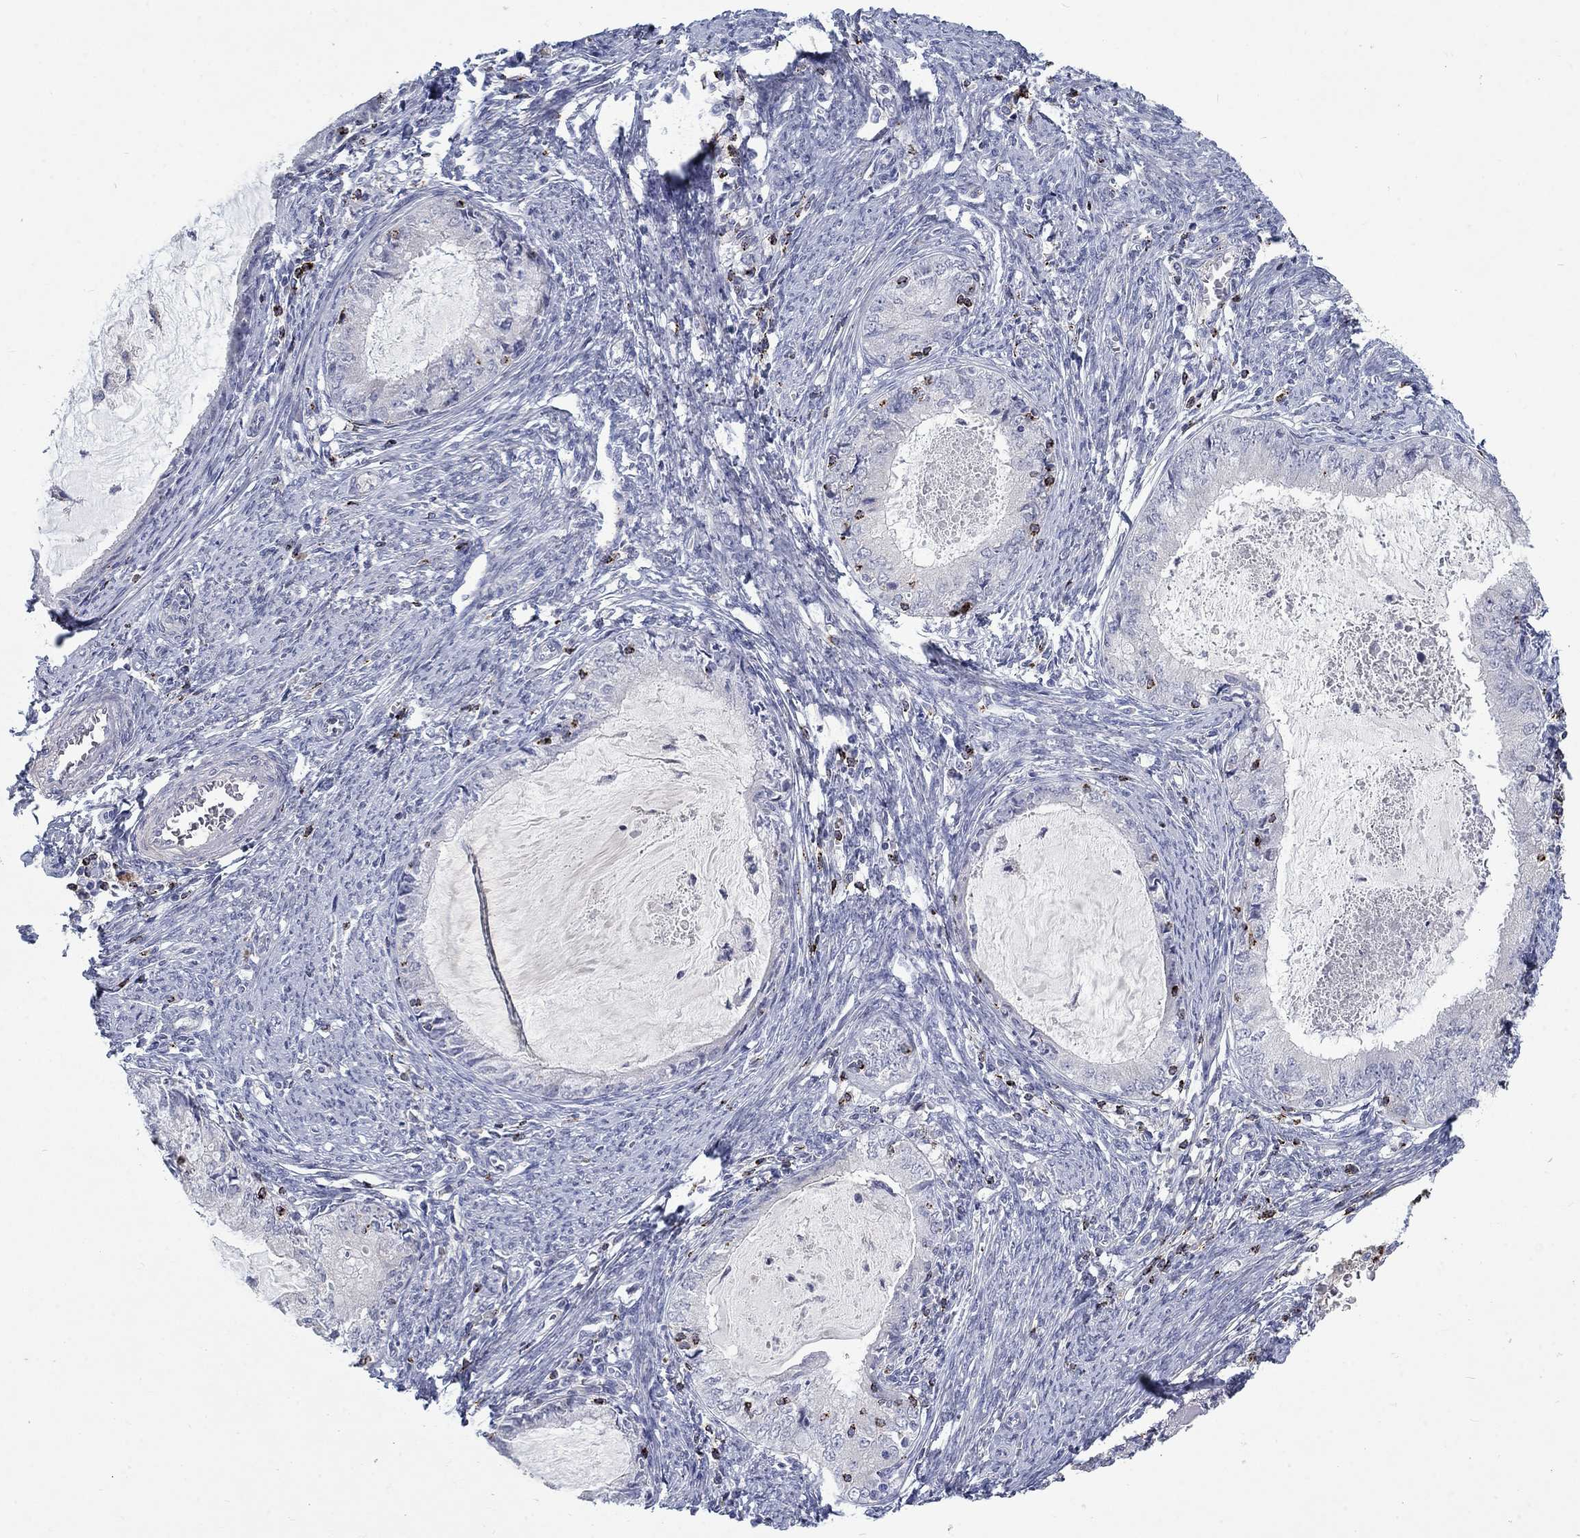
{"staining": {"intensity": "negative", "quantity": "none", "location": "none"}, "tissue": "endometrial cancer", "cell_type": "Tumor cells", "image_type": "cancer", "snomed": [{"axis": "morphology", "description": "Adenocarcinoma, NOS"}, {"axis": "topography", "description": "Endometrium"}], "caption": "Micrograph shows no protein staining in tumor cells of endometrial adenocarcinoma tissue.", "gene": "GZMA", "patient": {"sex": "female", "age": 57}}